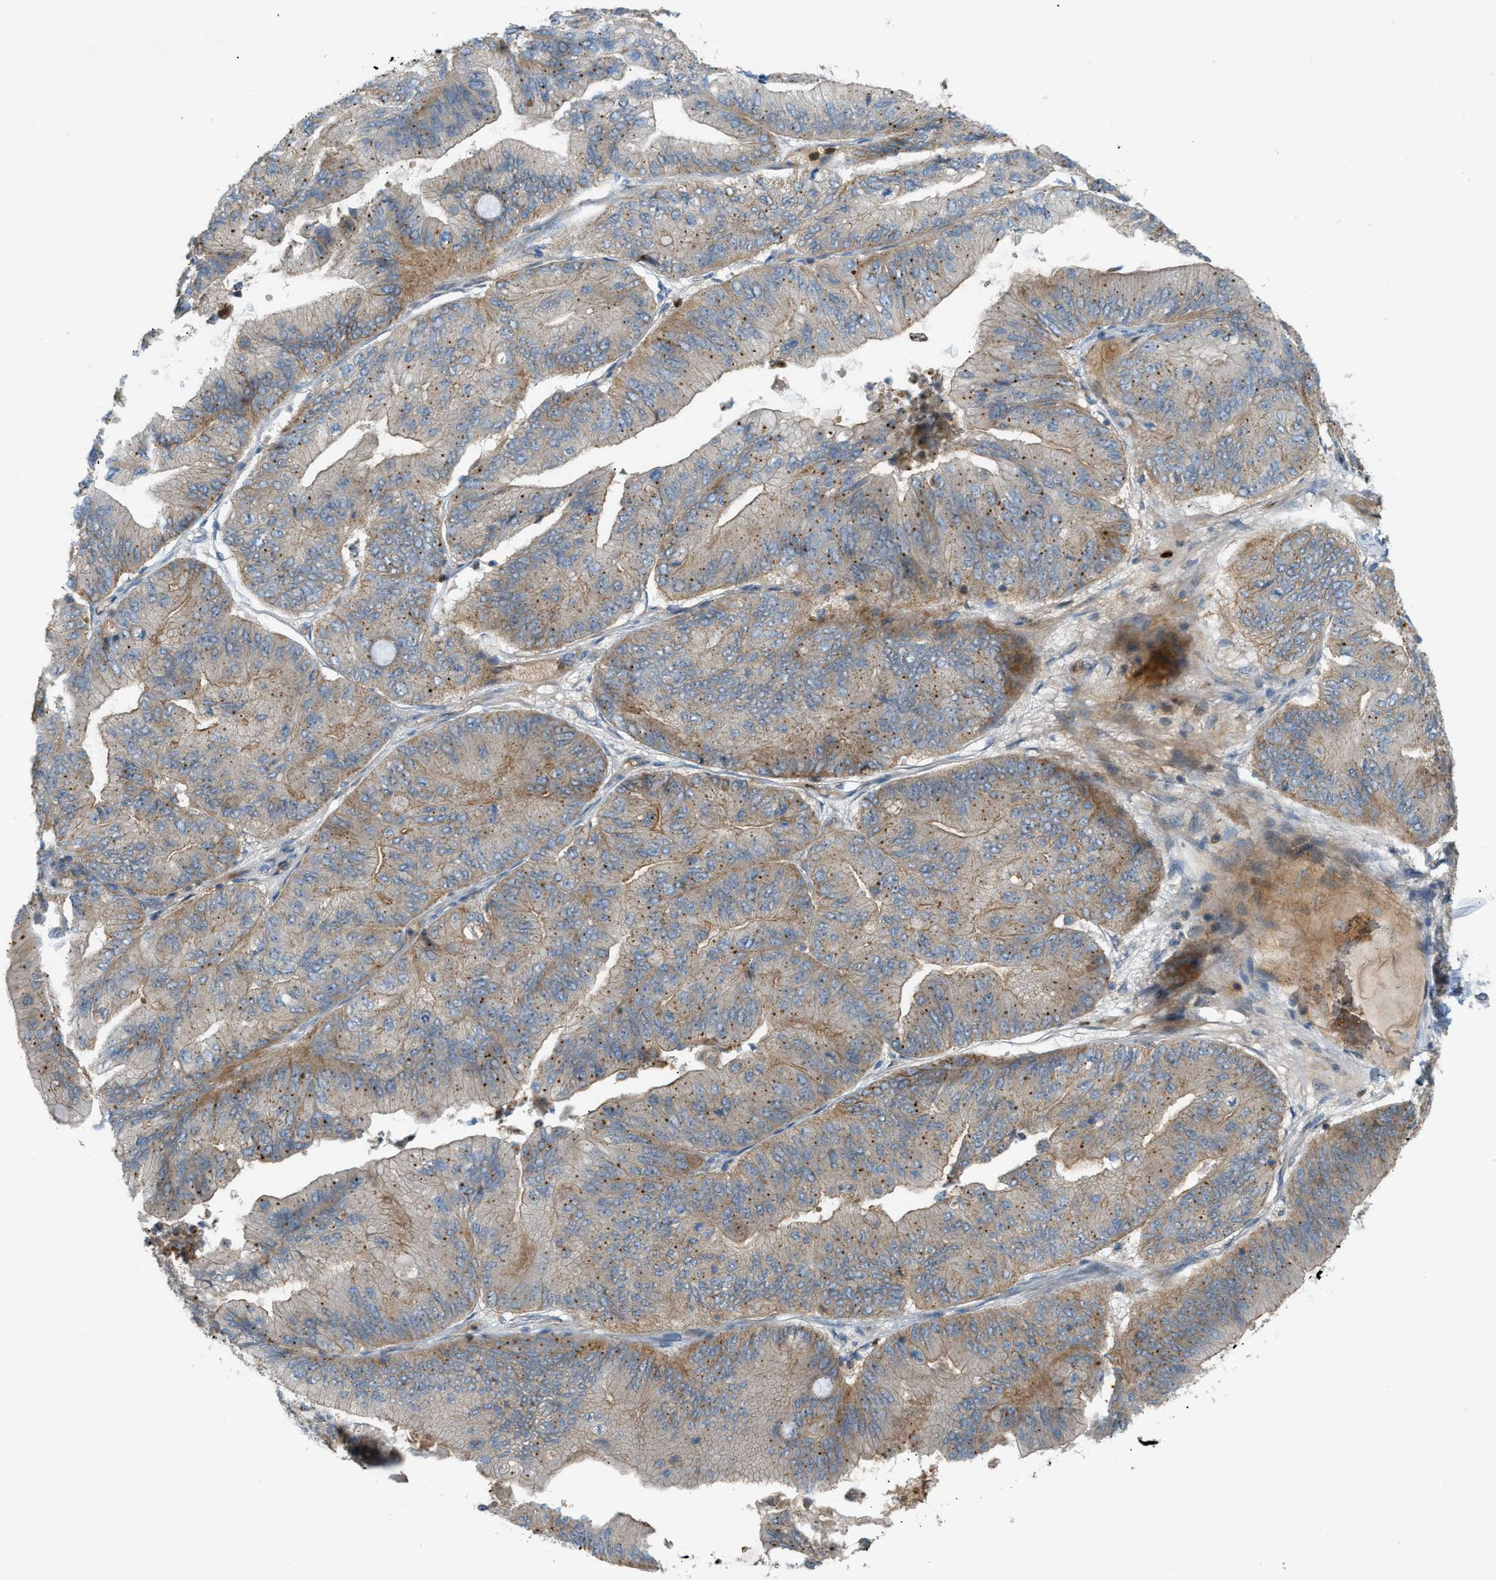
{"staining": {"intensity": "moderate", "quantity": "25%-75%", "location": "cytoplasmic/membranous"}, "tissue": "ovarian cancer", "cell_type": "Tumor cells", "image_type": "cancer", "snomed": [{"axis": "morphology", "description": "Cystadenocarcinoma, mucinous, NOS"}, {"axis": "topography", "description": "Ovary"}], "caption": "Ovarian cancer (mucinous cystadenocarcinoma) tissue displays moderate cytoplasmic/membranous positivity in about 25%-75% of tumor cells", "gene": "GRK6", "patient": {"sex": "female", "age": 61}}